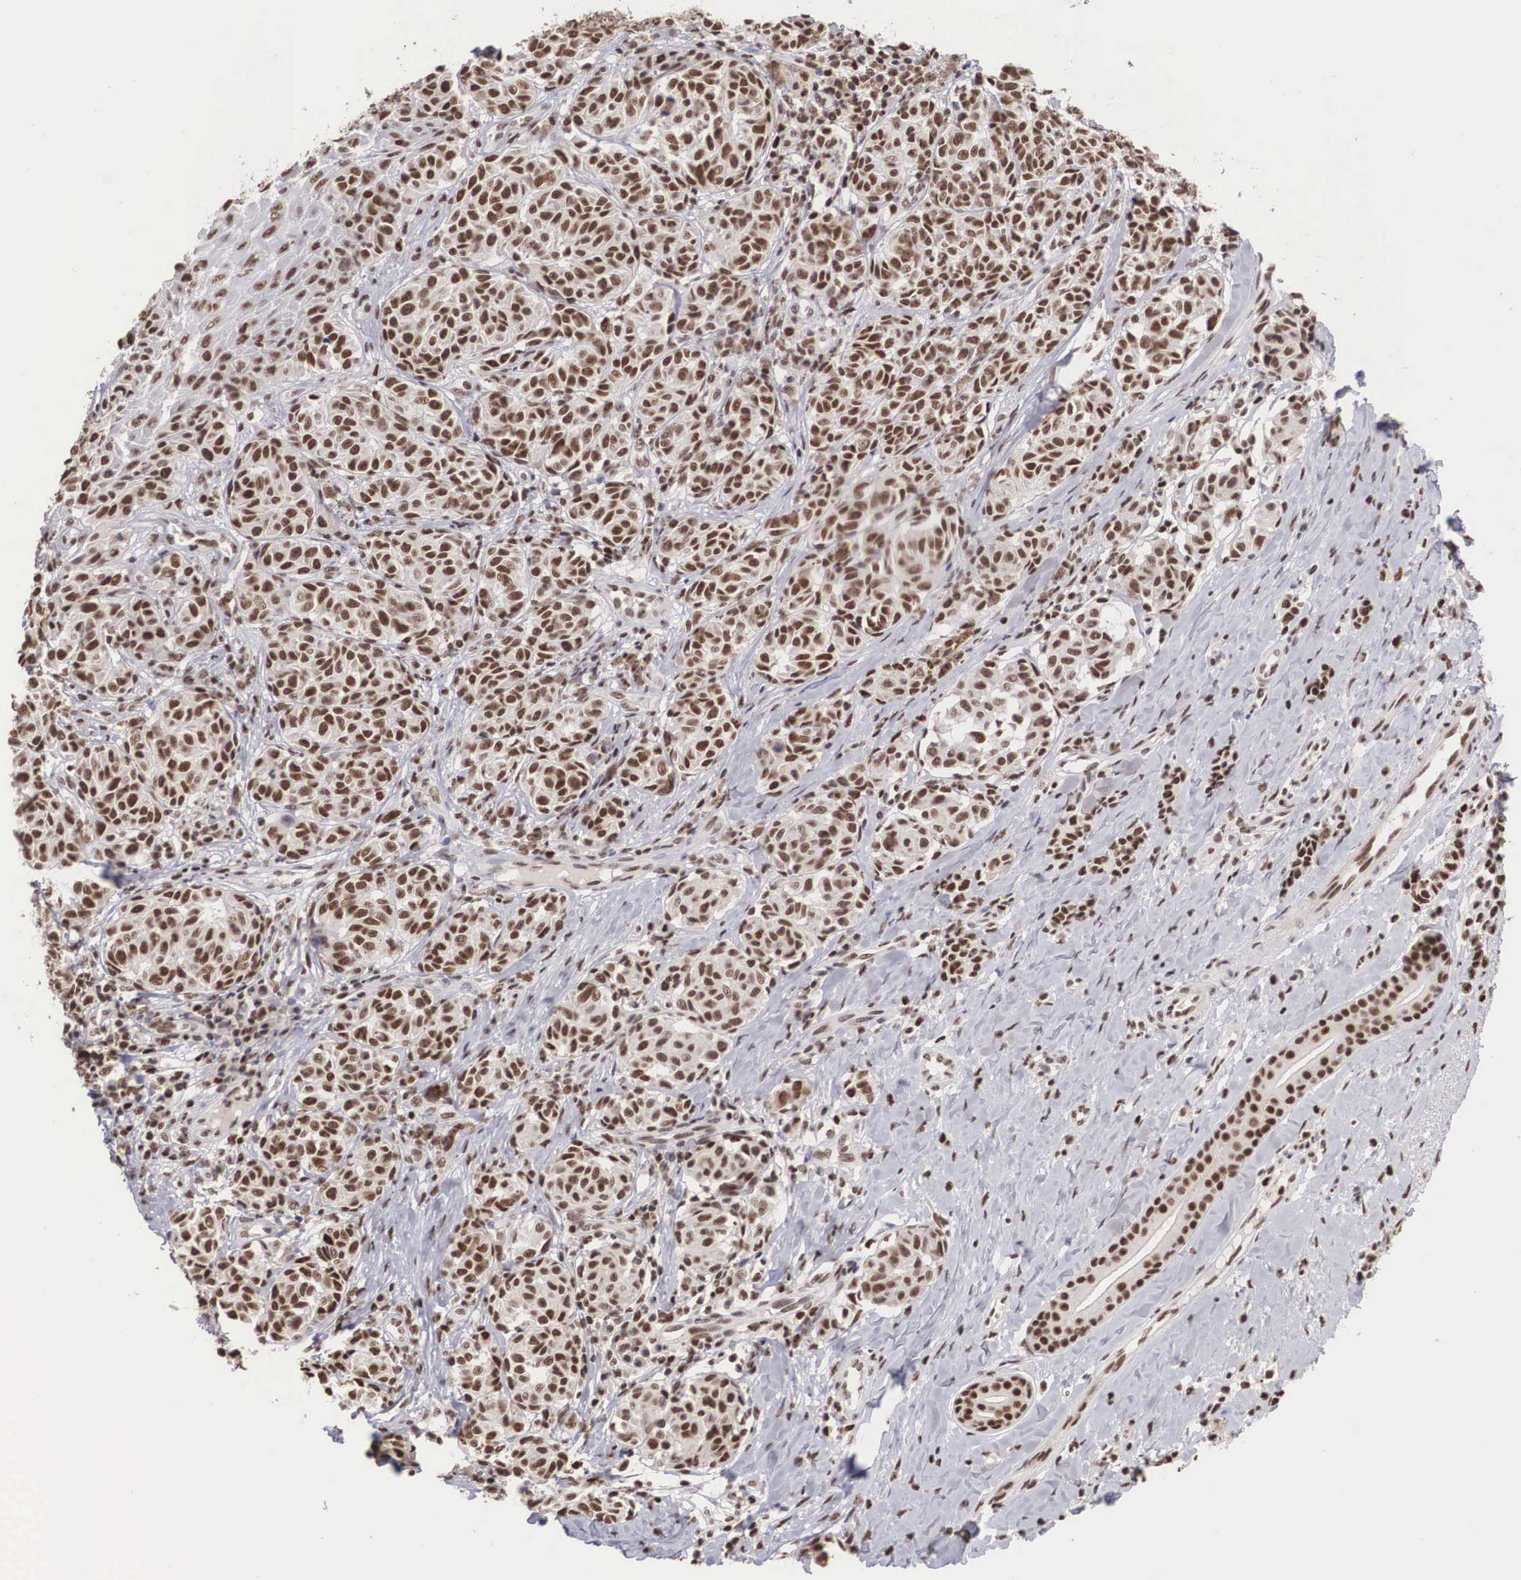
{"staining": {"intensity": "strong", "quantity": ">75%", "location": "nuclear"}, "tissue": "melanoma", "cell_type": "Tumor cells", "image_type": "cancer", "snomed": [{"axis": "morphology", "description": "Malignant melanoma, NOS"}, {"axis": "topography", "description": "Skin"}], "caption": "Malignant melanoma stained with IHC demonstrates strong nuclear staining in approximately >75% of tumor cells.", "gene": "HTATSF1", "patient": {"sex": "male", "age": 49}}